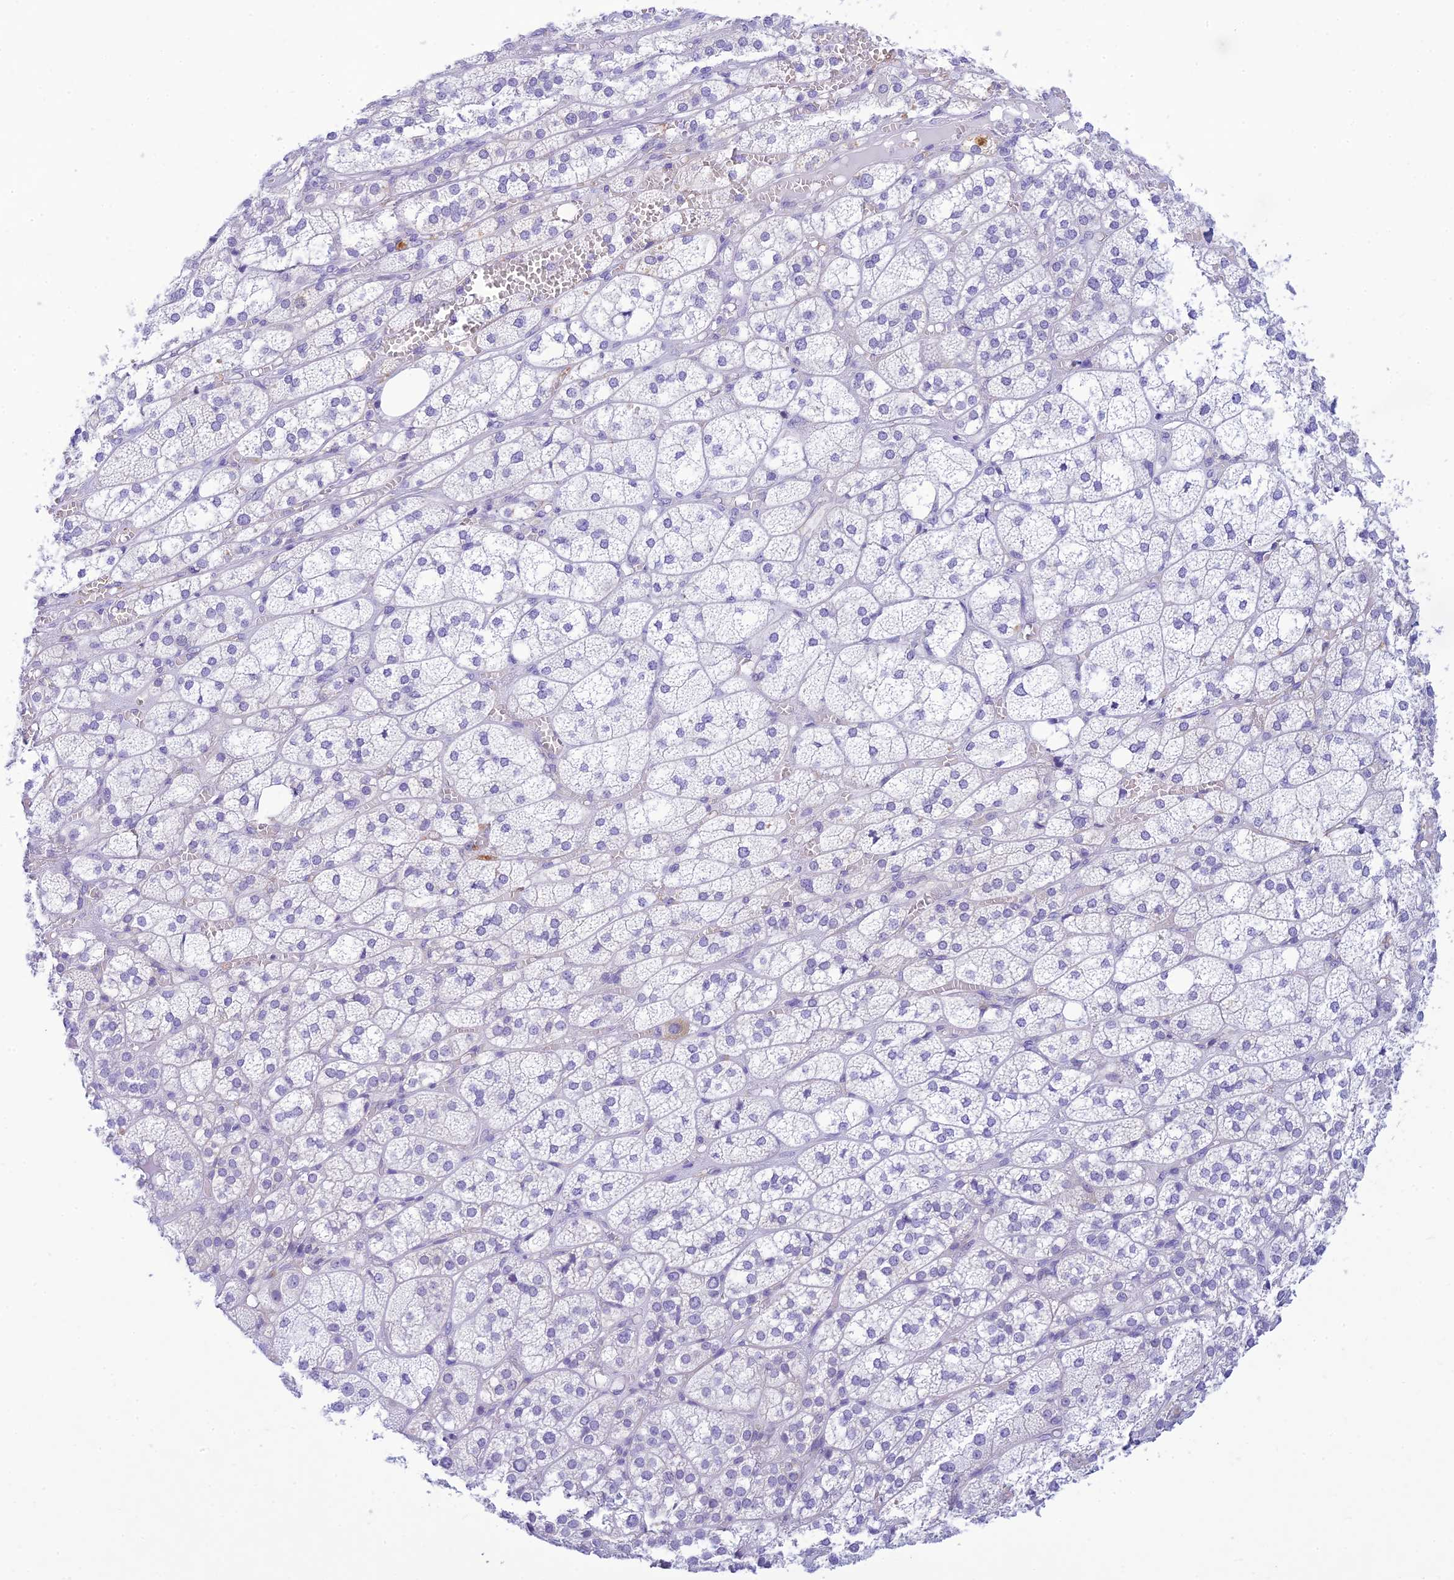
{"staining": {"intensity": "weak", "quantity": "<25%", "location": "cytoplasmic/membranous"}, "tissue": "adrenal gland", "cell_type": "Glandular cells", "image_type": "normal", "snomed": [{"axis": "morphology", "description": "Normal tissue, NOS"}, {"axis": "topography", "description": "Adrenal gland"}], "caption": "IHC of unremarkable adrenal gland reveals no expression in glandular cells. (Immunohistochemistry (ihc), brightfield microscopy, high magnification).", "gene": "FBXW4", "patient": {"sex": "female", "age": 61}}